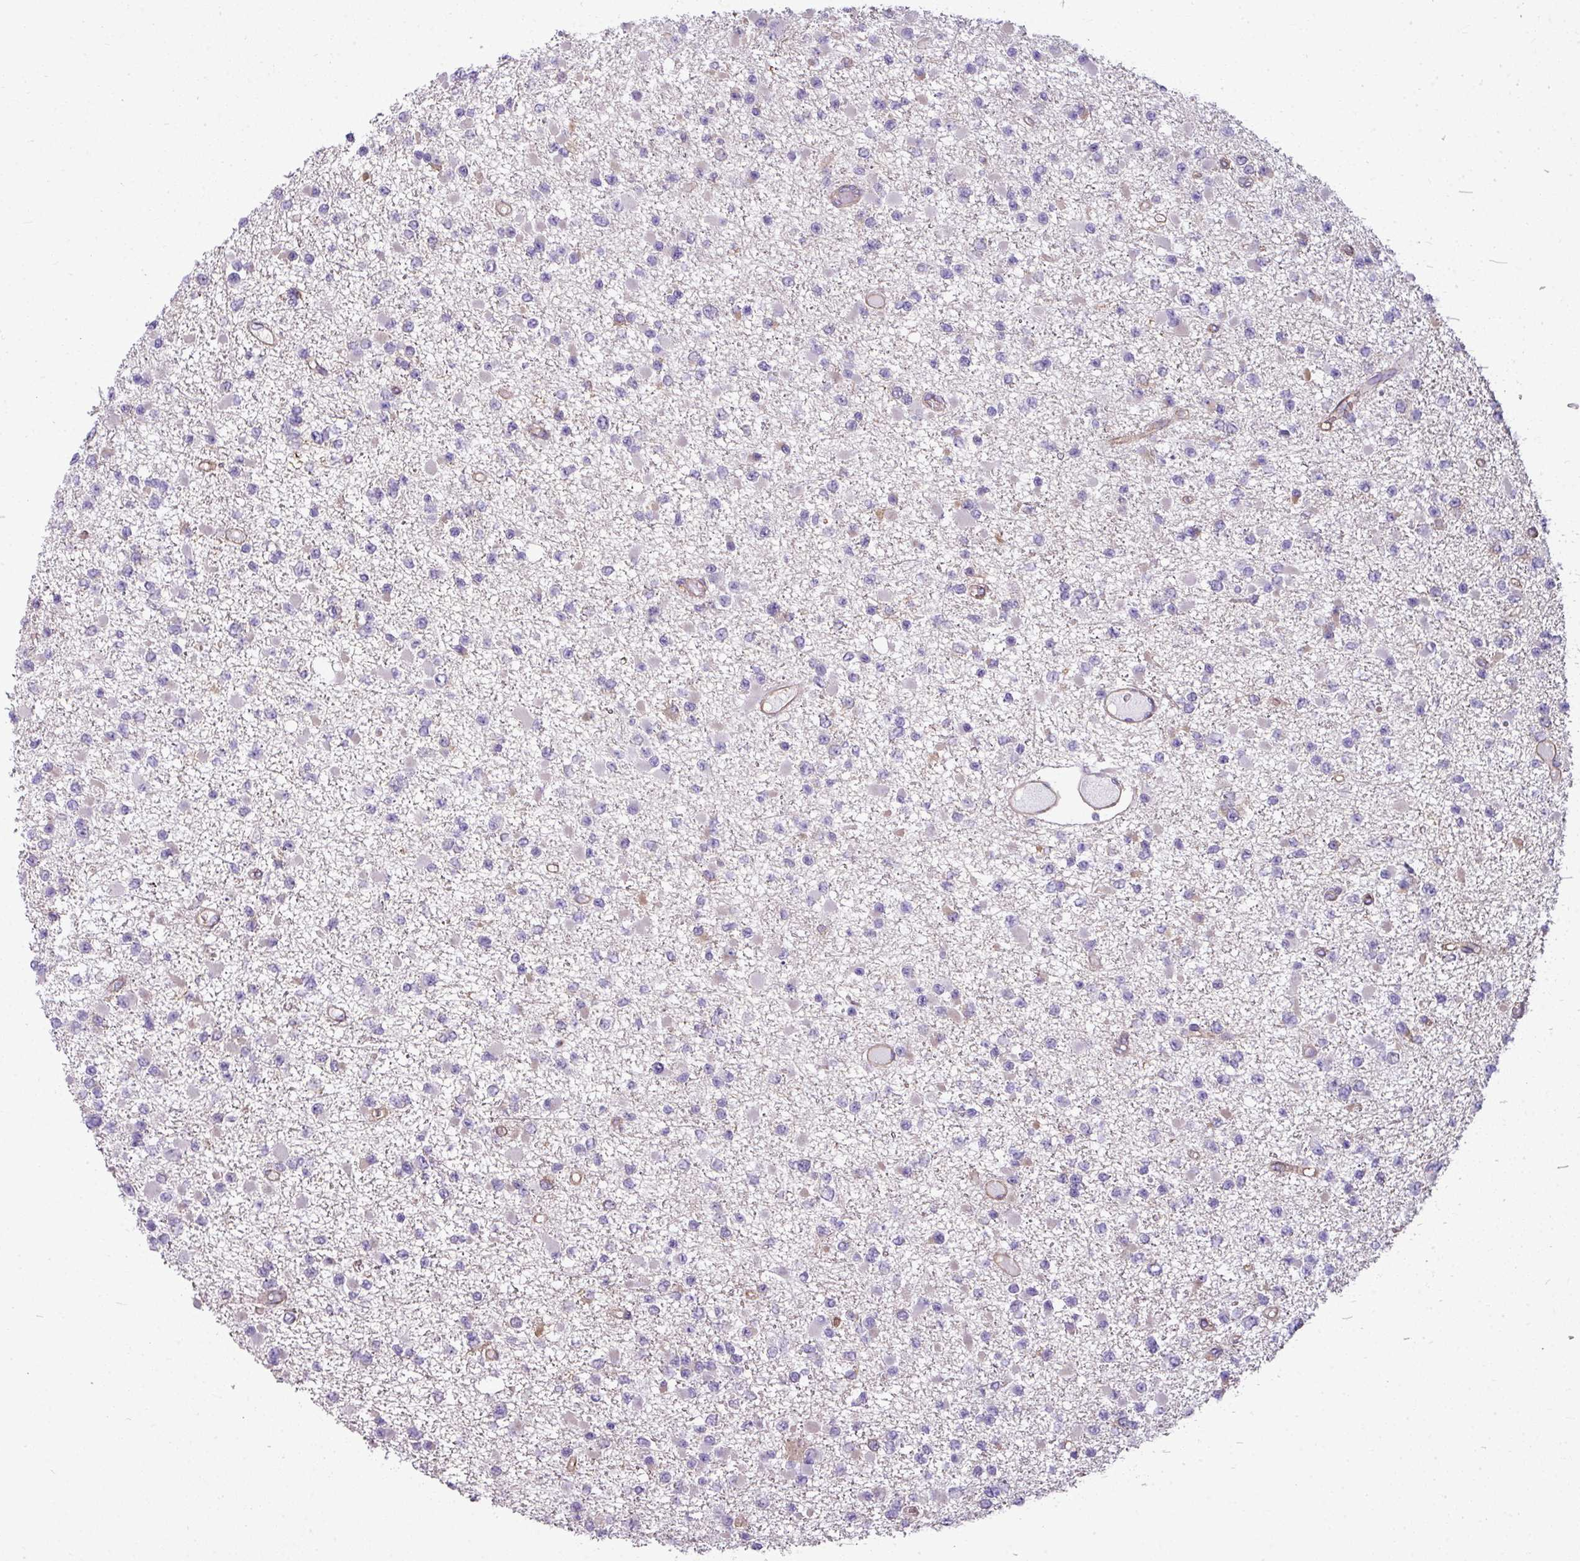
{"staining": {"intensity": "negative", "quantity": "none", "location": "none"}, "tissue": "glioma", "cell_type": "Tumor cells", "image_type": "cancer", "snomed": [{"axis": "morphology", "description": "Glioma, malignant, Low grade"}, {"axis": "topography", "description": "Brain"}], "caption": "A high-resolution photomicrograph shows IHC staining of glioma, which demonstrates no significant staining in tumor cells.", "gene": "PALS2", "patient": {"sex": "female", "age": 22}}